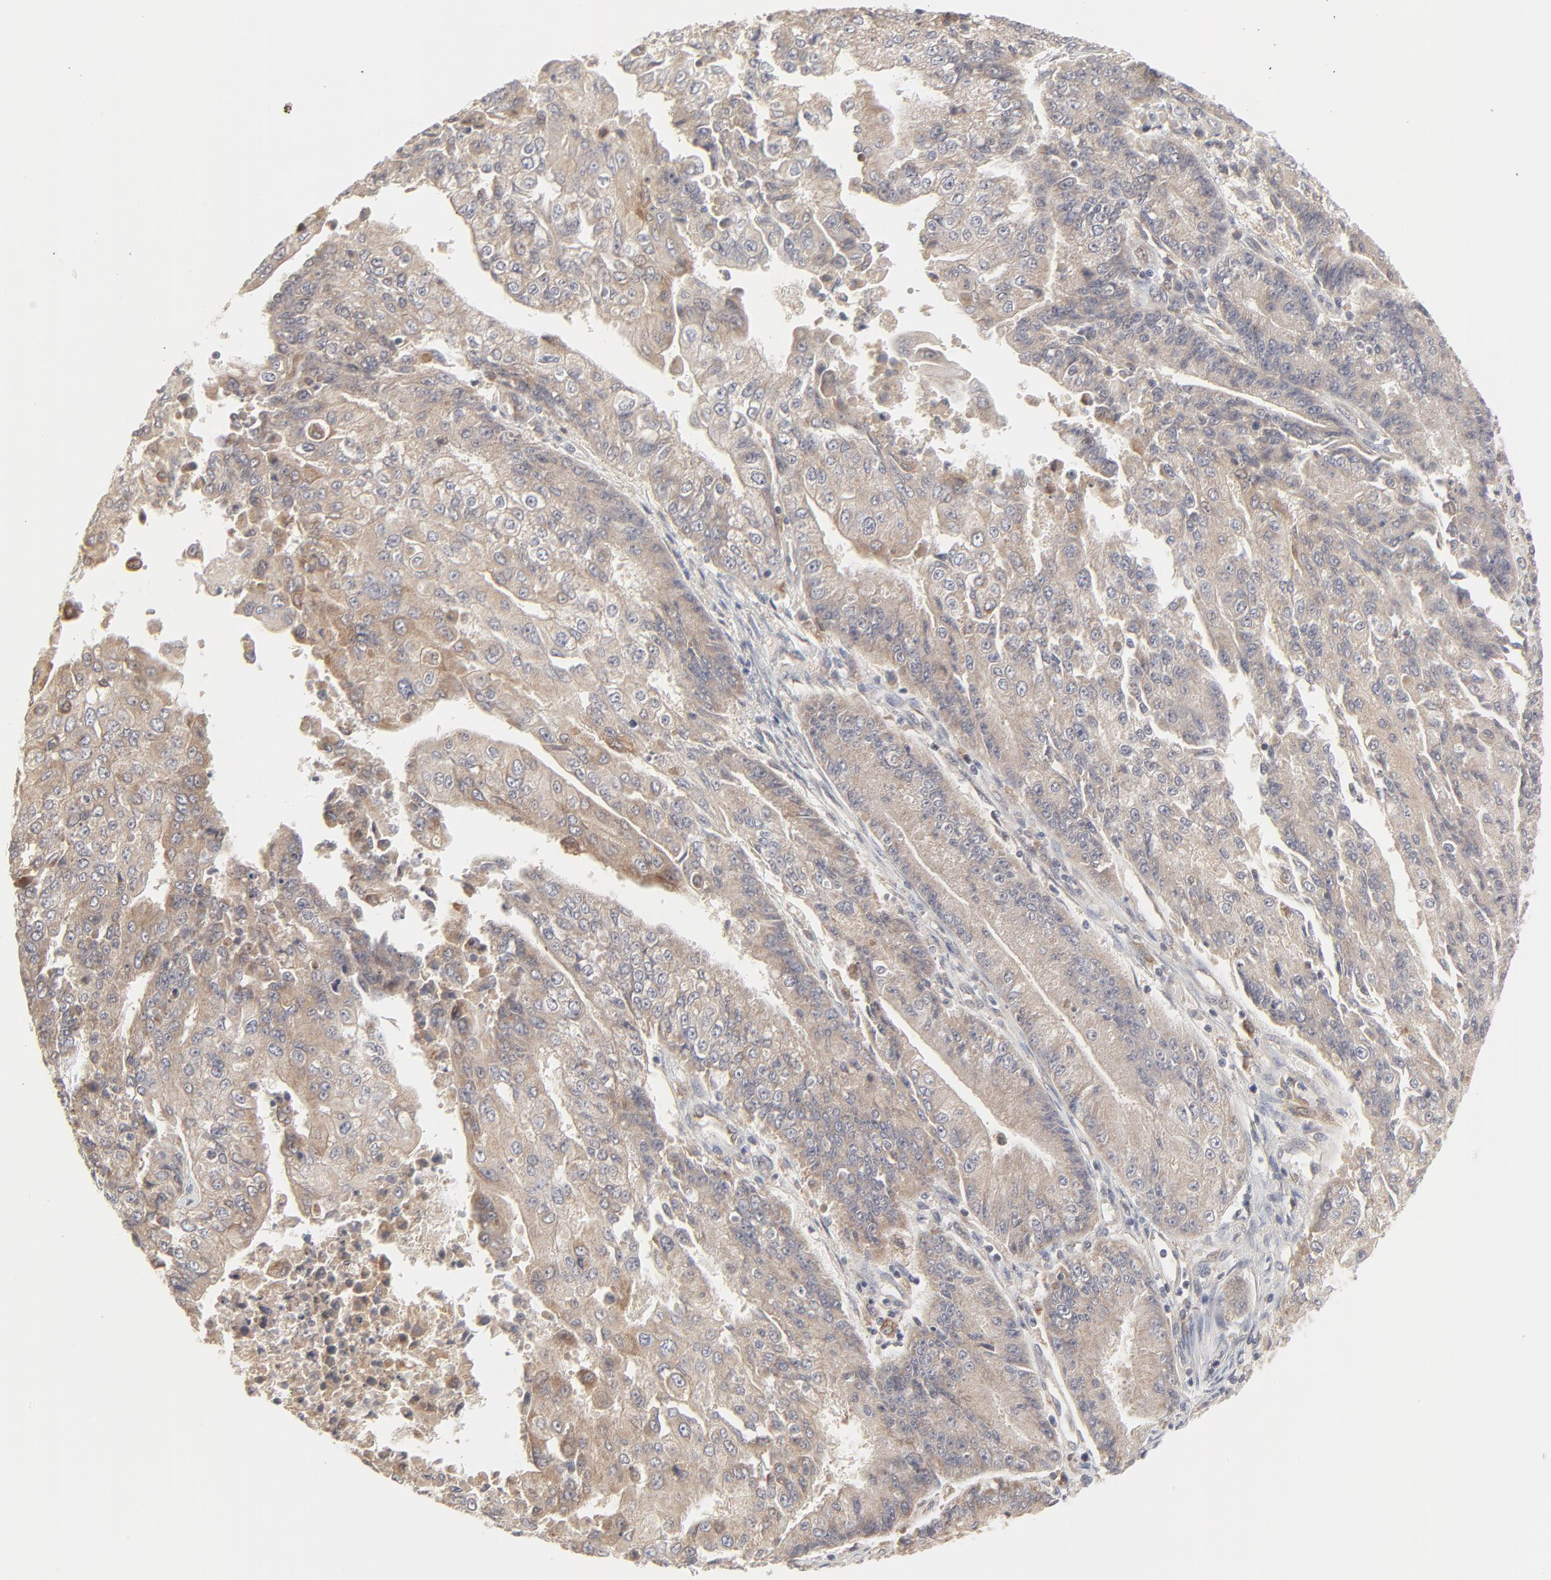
{"staining": {"intensity": "moderate", "quantity": "25%-75%", "location": "cytoplasmic/membranous"}, "tissue": "endometrial cancer", "cell_type": "Tumor cells", "image_type": "cancer", "snomed": [{"axis": "morphology", "description": "Adenocarcinoma, NOS"}, {"axis": "topography", "description": "Endometrium"}], "caption": "IHC of endometrial adenocarcinoma reveals medium levels of moderate cytoplasmic/membranous positivity in approximately 25%-75% of tumor cells.", "gene": "RAB5C", "patient": {"sex": "female", "age": 75}}